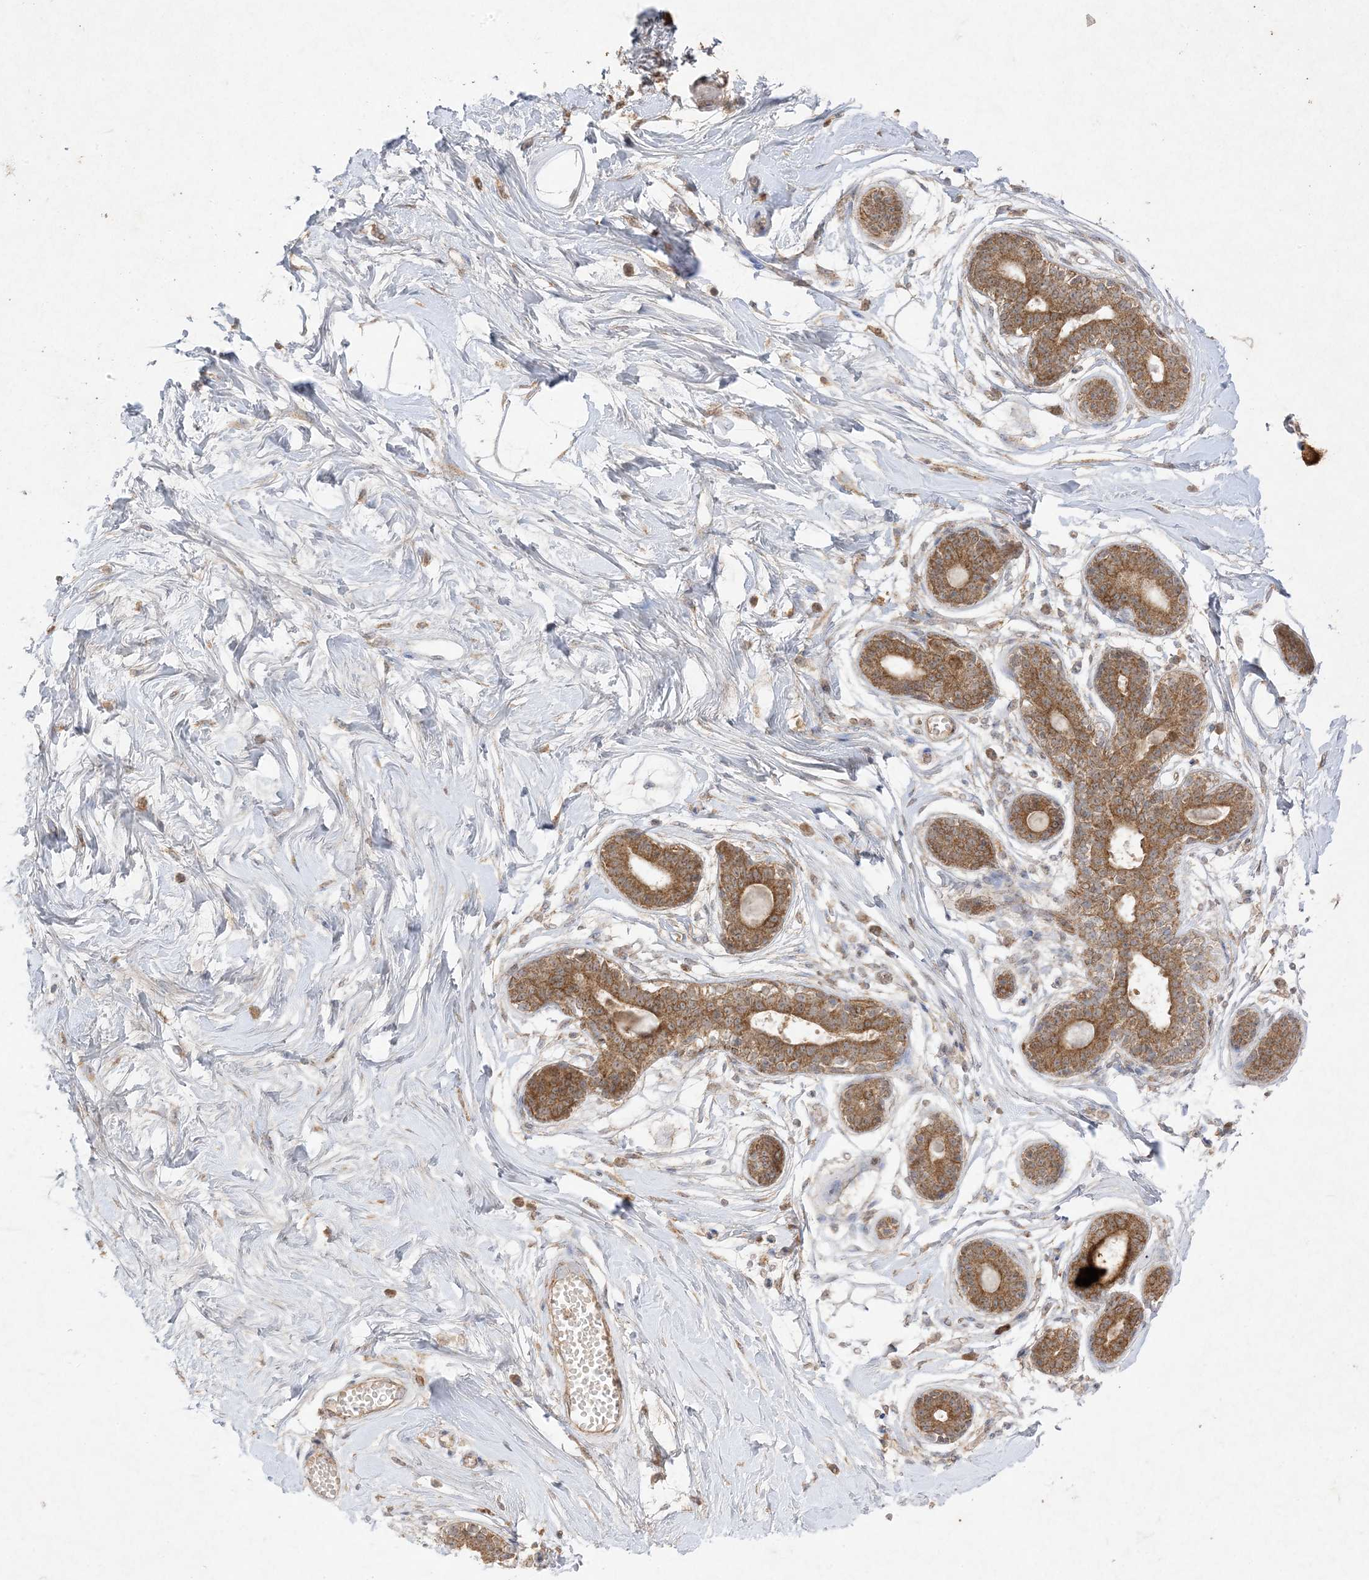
{"staining": {"intensity": "weak", "quantity": "25%-75%", "location": "cytoplasmic/membranous"}, "tissue": "breast", "cell_type": "Adipocytes", "image_type": "normal", "snomed": [{"axis": "morphology", "description": "Normal tissue, NOS"}, {"axis": "topography", "description": "Breast"}], "caption": "High-power microscopy captured an immunohistochemistry photomicrograph of unremarkable breast, revealing weak cytoplasmic/membranous staining in approximately 25%-75% of adipocytes.", "gene": "UBE2C", "patient": {"sex": "female", "age": 45}}